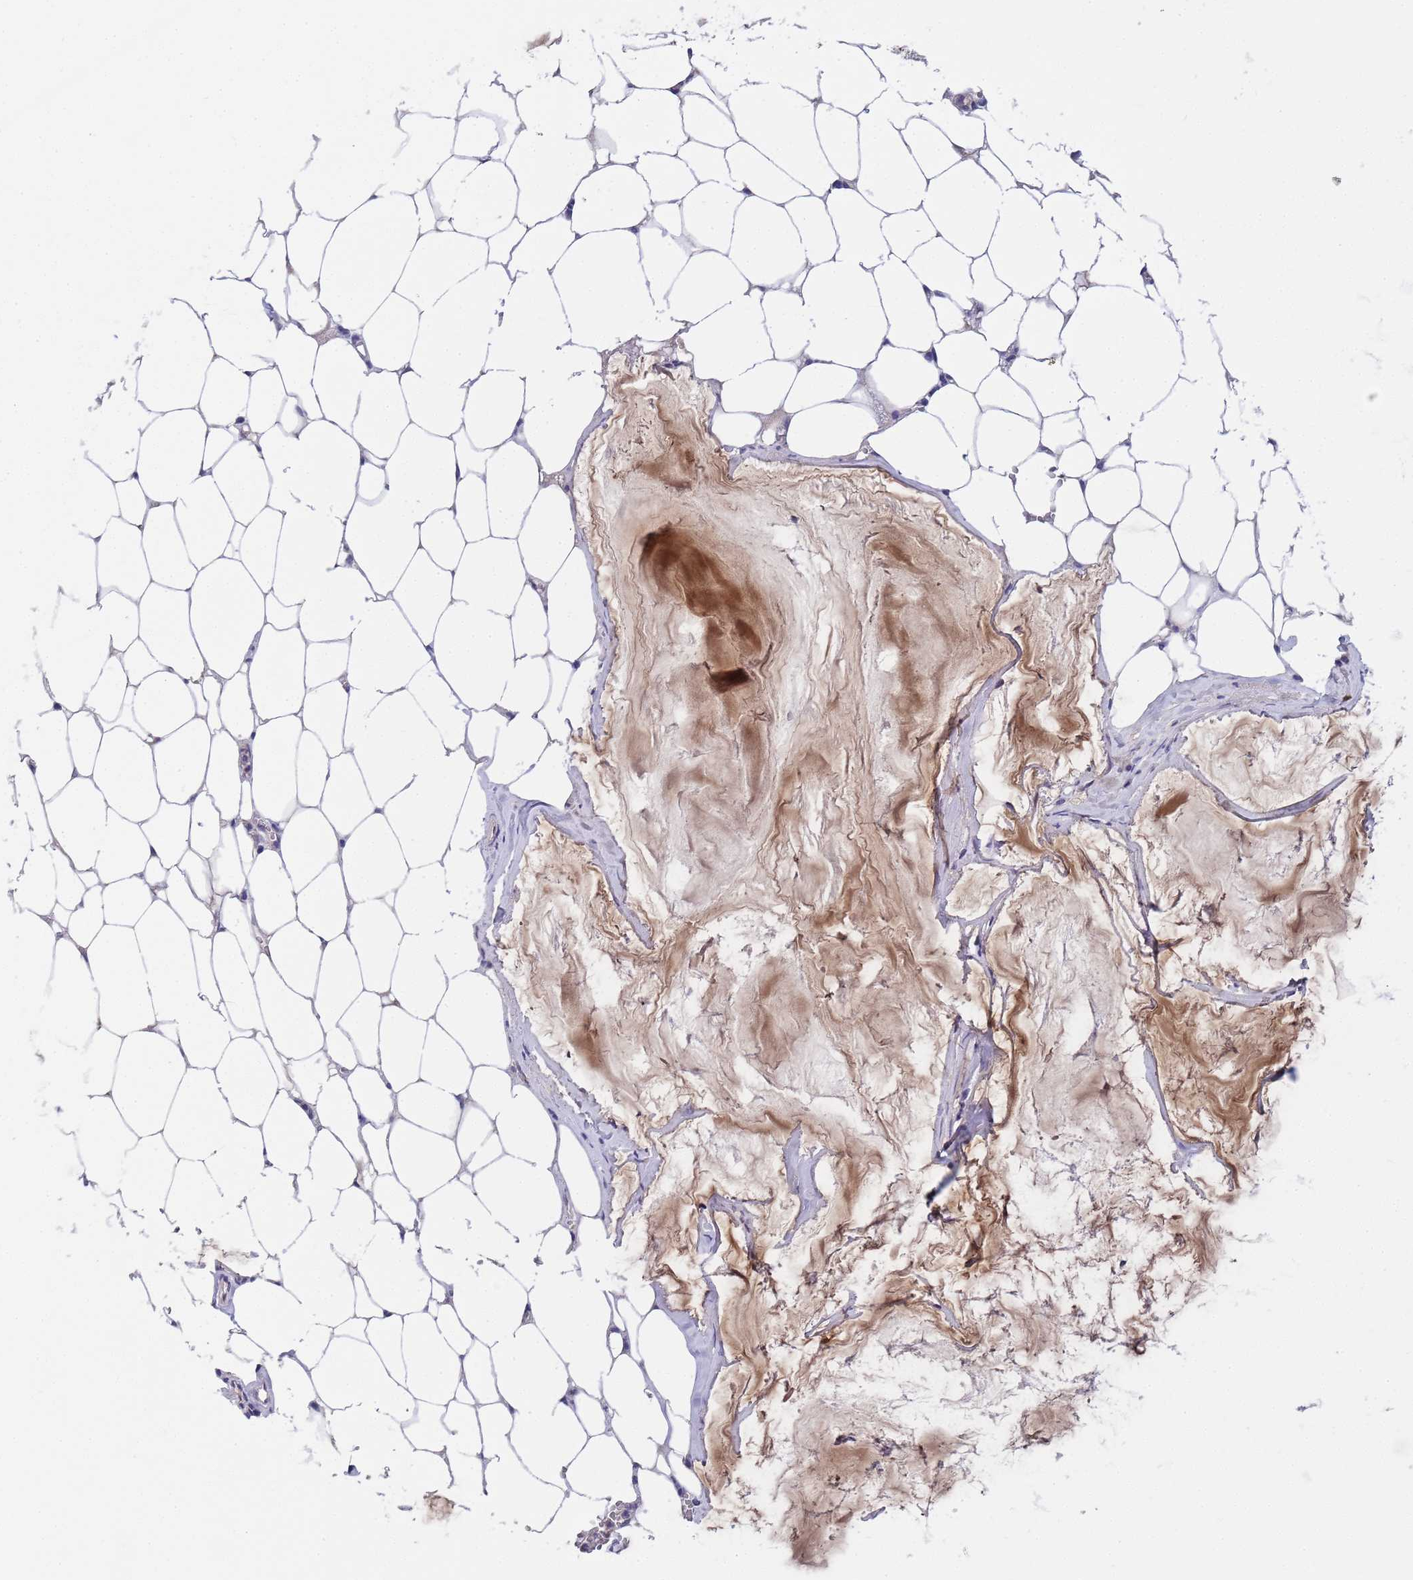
{"staining": {"intensity": "negative", "quantity": "none", "location": "none"}, "tissue": "ovarian cancer", "cell_type": "Tumor cells", "image_type": "cancer", "snomed": [{"axis": "morphology", "description": "Cystadenocarcinoma, mucinous, NOS"}, {"axis": "topography", "description": "Ovary"}], "caption": "High magnification brightfield microscopy of ovarian cancer stained with DAB (3,3'-diaminobenzidine) (brown) and counterstained with hematoxylin (blue): tumor cells show no significant staining. (DAB (3,3'-diaminobenzidine) IHC with hematoxylin counter stain).", "gene": "TRMT10A", "patient": {"sex": "female", "age": 73}}